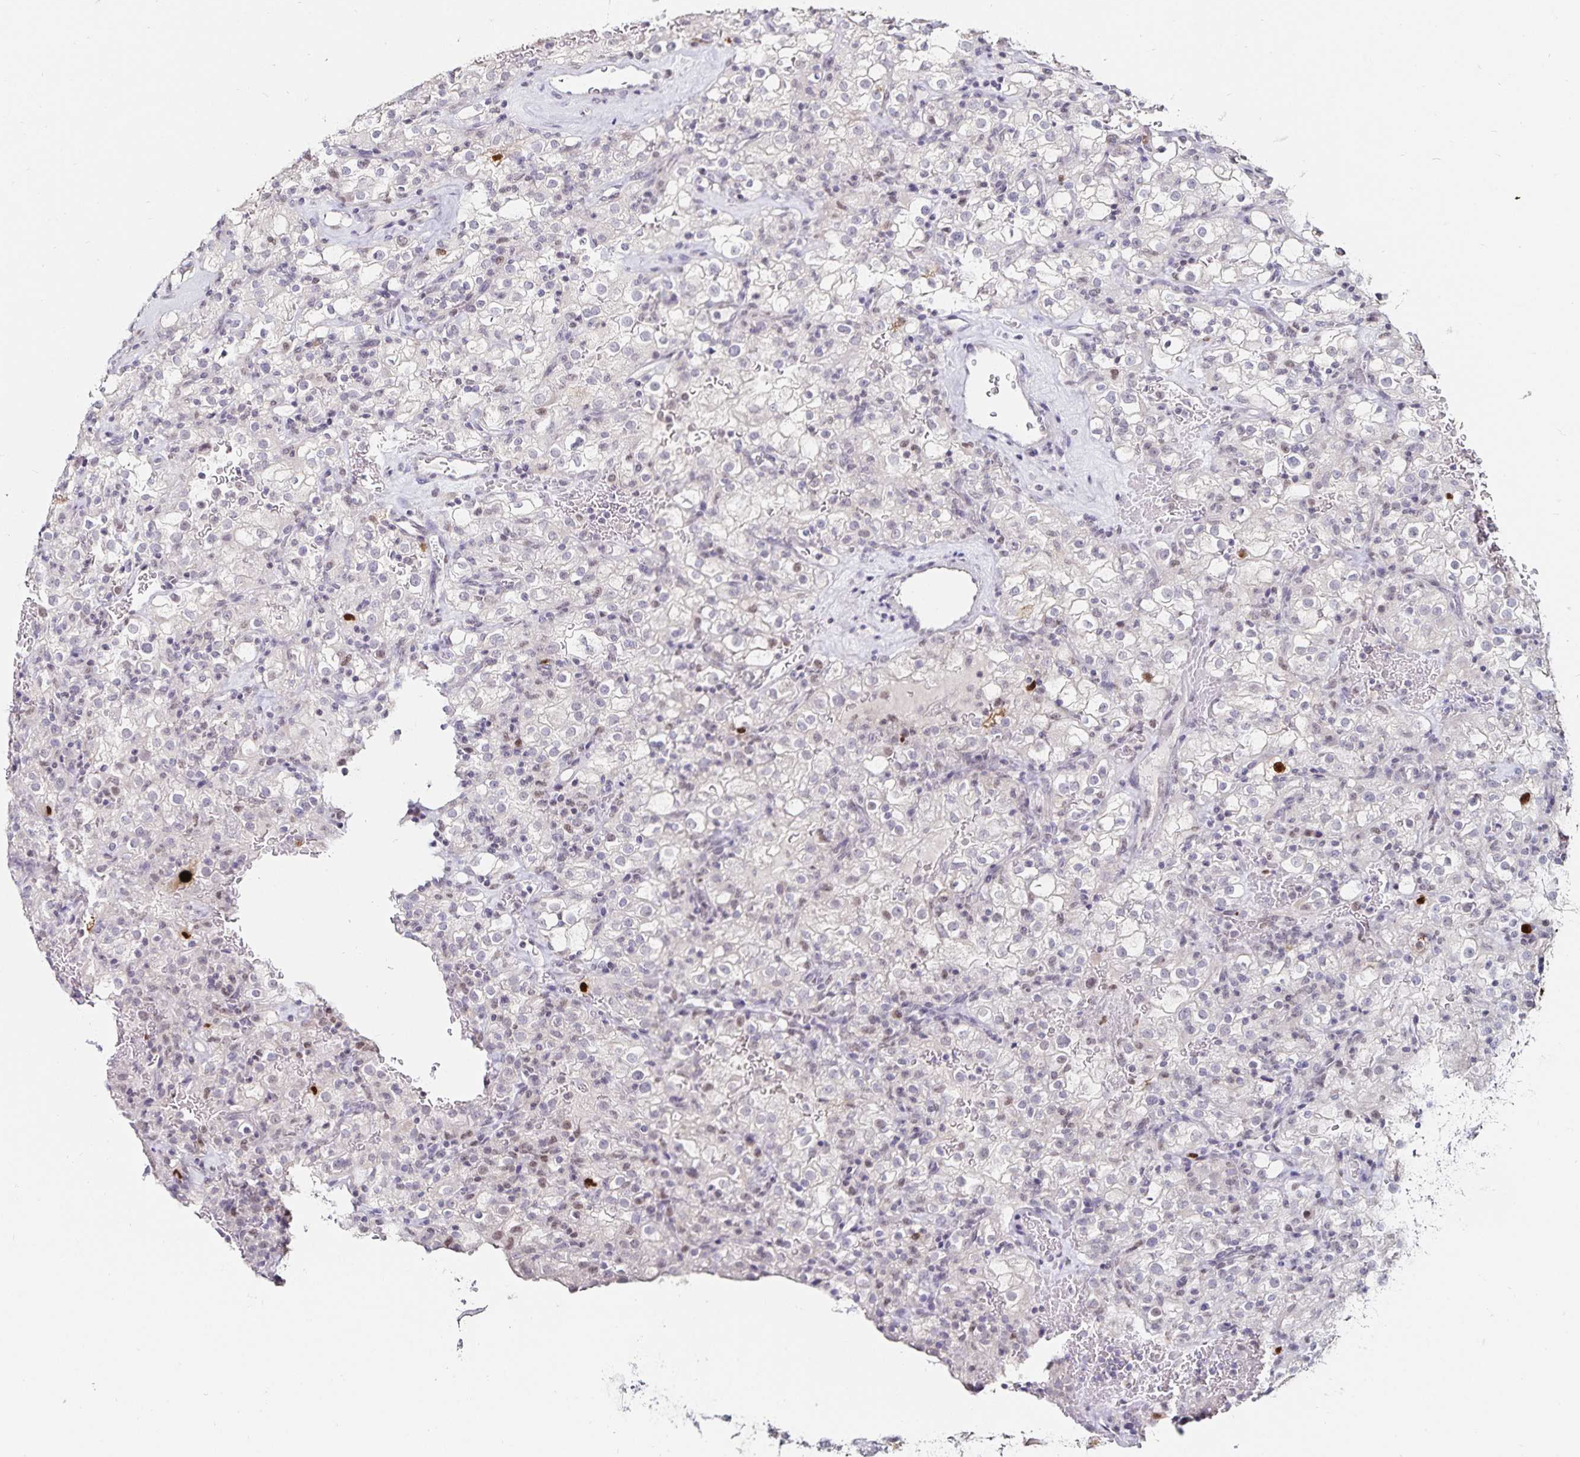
{"staining": {"intensity": "negative", "quantity": "none", "location": "none"}, "tissue": "renal cancer", "cell_type": "Tumor cells", "image_type": "cancer", "snomed": [{"axis": "morphology", "description": "Adenocarcinoma, NOS"}, {"axis": "topography", "description": "Kidney"}], "caption": "The photomicrograph shows no staining of tumor cells in renal cancer.", "gene": "ANLN", "patient": {"sex": "female", "age": 74}}